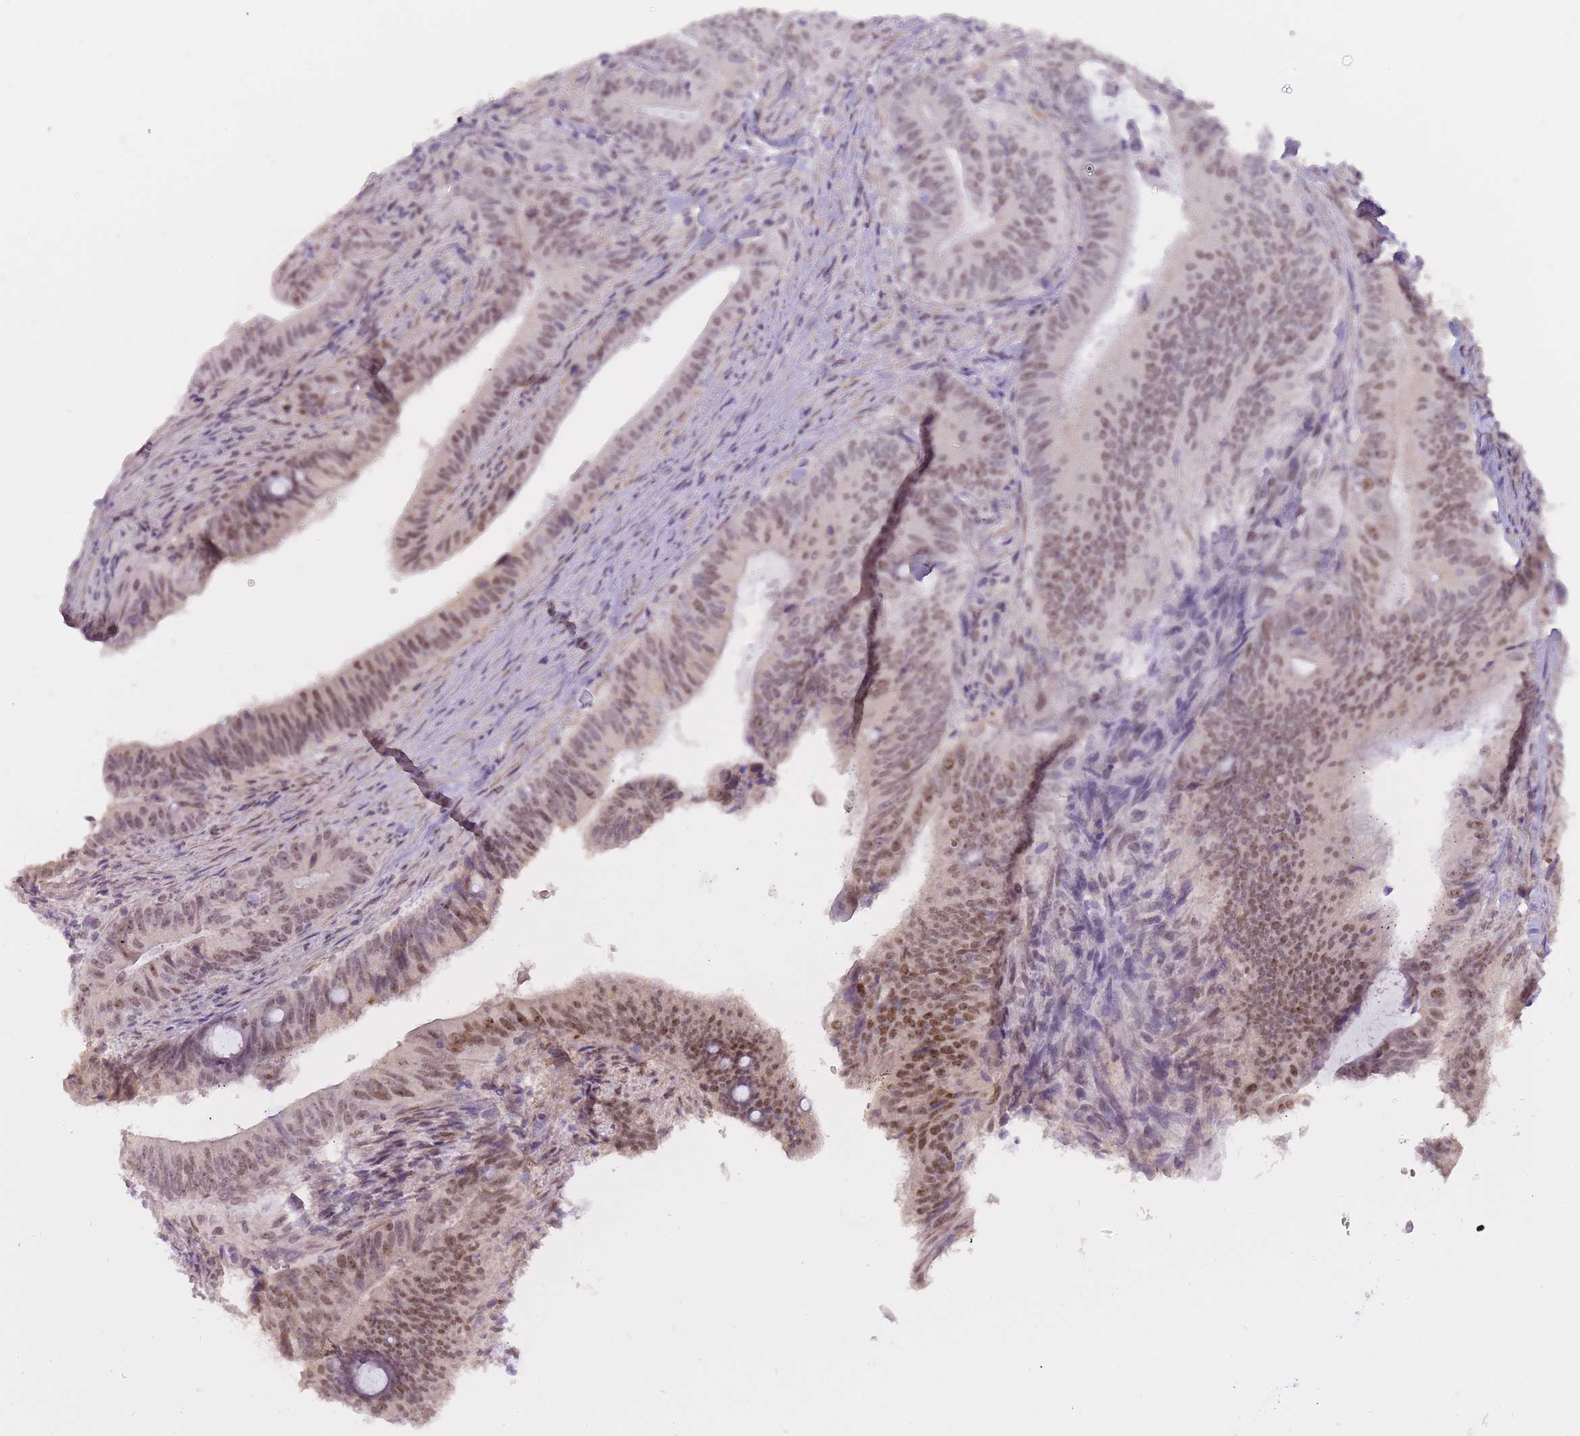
{"staining": {"intensity": "moderate", "quantity": ">75%", "location": "nuclear"}, "tissue": "colorectal cancer", "cell_type": "Tumor cells", "image_type": "cancer", "snomed": [{"axis": "morphology", "description": "Adenocarcinoma, NOS"}, {"axis": "topography", "description": "Colon"}], "caption": "A histopathology image showing moderate nuclear expression in about >75% of tumor cells in adenocarcinoma (colorectal), as visualized by brown immunohistochemical staining.", "gene": "TIGD1", "patient": {"sex": "female", "age": 43}}